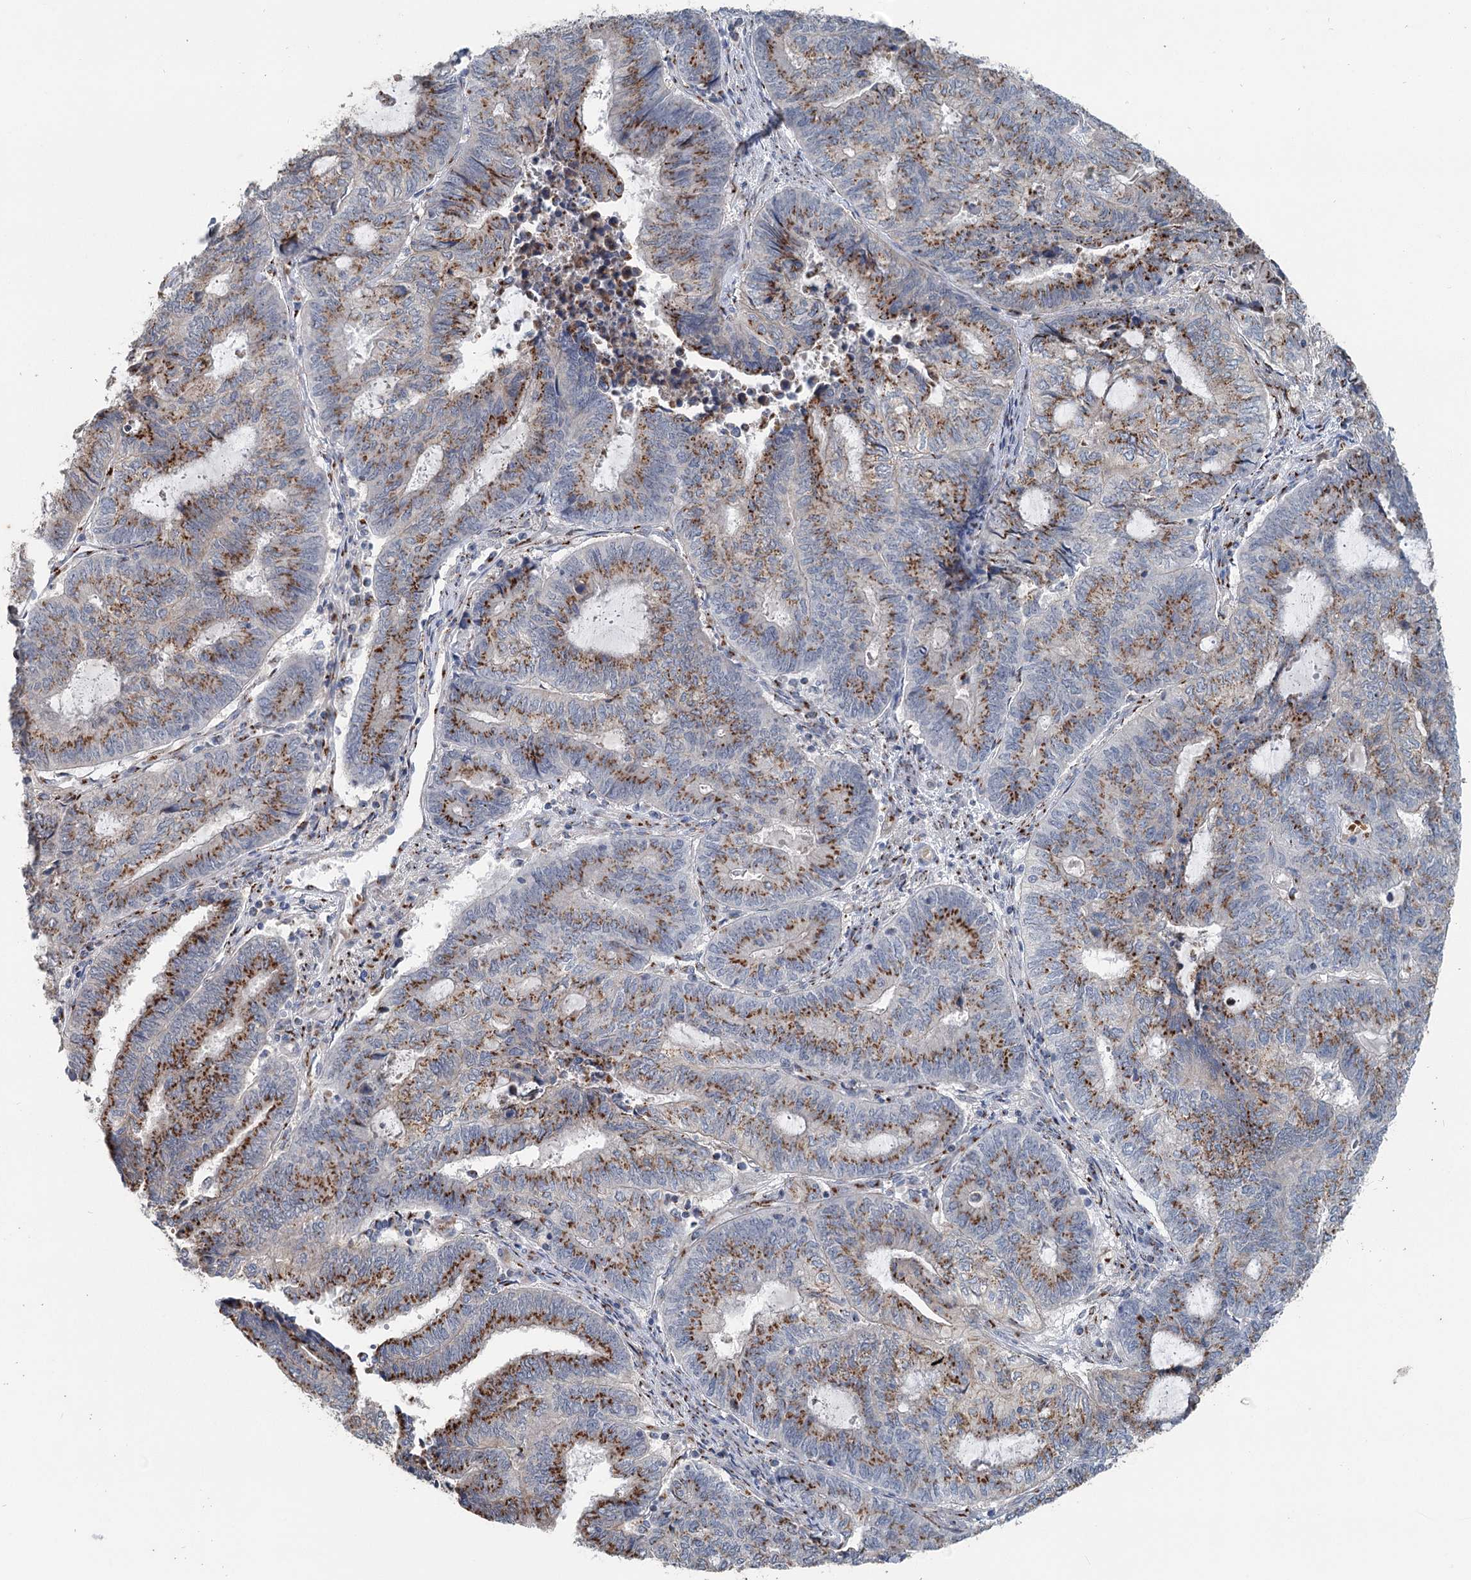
{"staining": {"intensity": "strong", "quantity": ">75%", "location": "cytoplasmic/membranous"}, "tissue": "endometrial cancer", "cell_type": "Tumor cells", "image_type": "cancer", "snomed": [{"axis": "morphology", "description": "Adenocarcinoma, NOS"}, {"axis": "topography", "description": "Uterus"}, {"axis": "topography", "description": "Endometrium"}], "caption": "Human endometrial cancer stained for a protein (brown) exhibits strong cytoplasmic/membranous positive positivity in approximately >75% of tumor cells.", "gene": "ITIH5", "patient": {"sex": "female", "age": 70}}